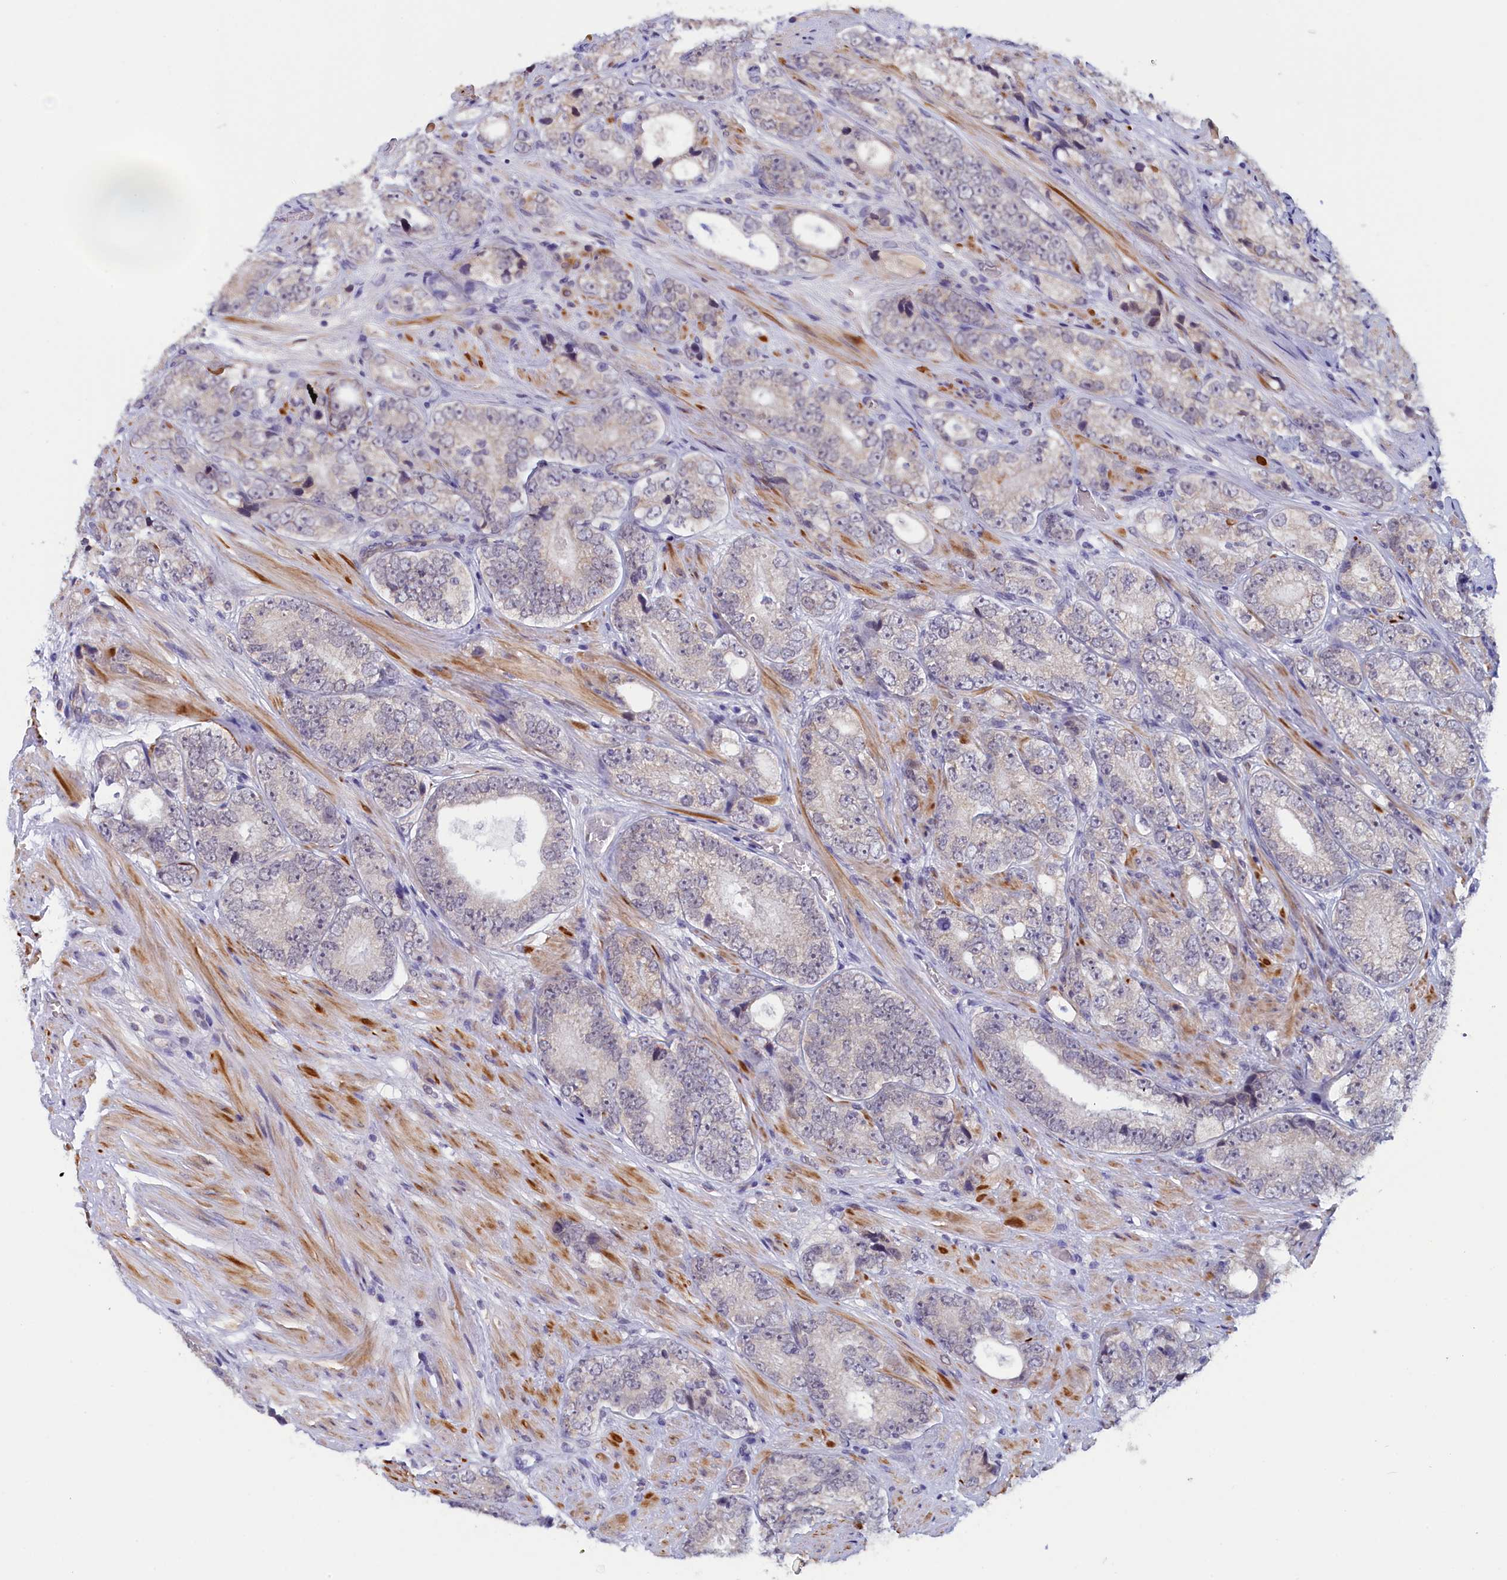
{"staining": {"intensity": "negative", "quantity": "none", "location": "none"}, "tissue": "prostate cancer", "cell_type": "Tumor cells", "image_type": "cancer", "snomed": [{"axis": "morphology", "description": "Adenocarcinoma, High grade"}, {"axis": "topography", "description": "Prostate"}], "caption": "Tumor cells are negative for protein expression in human prostate high-grade adenocarcinoma.", "gene": "IGFALS", "patient": {"sex": "male", "age": 56}}